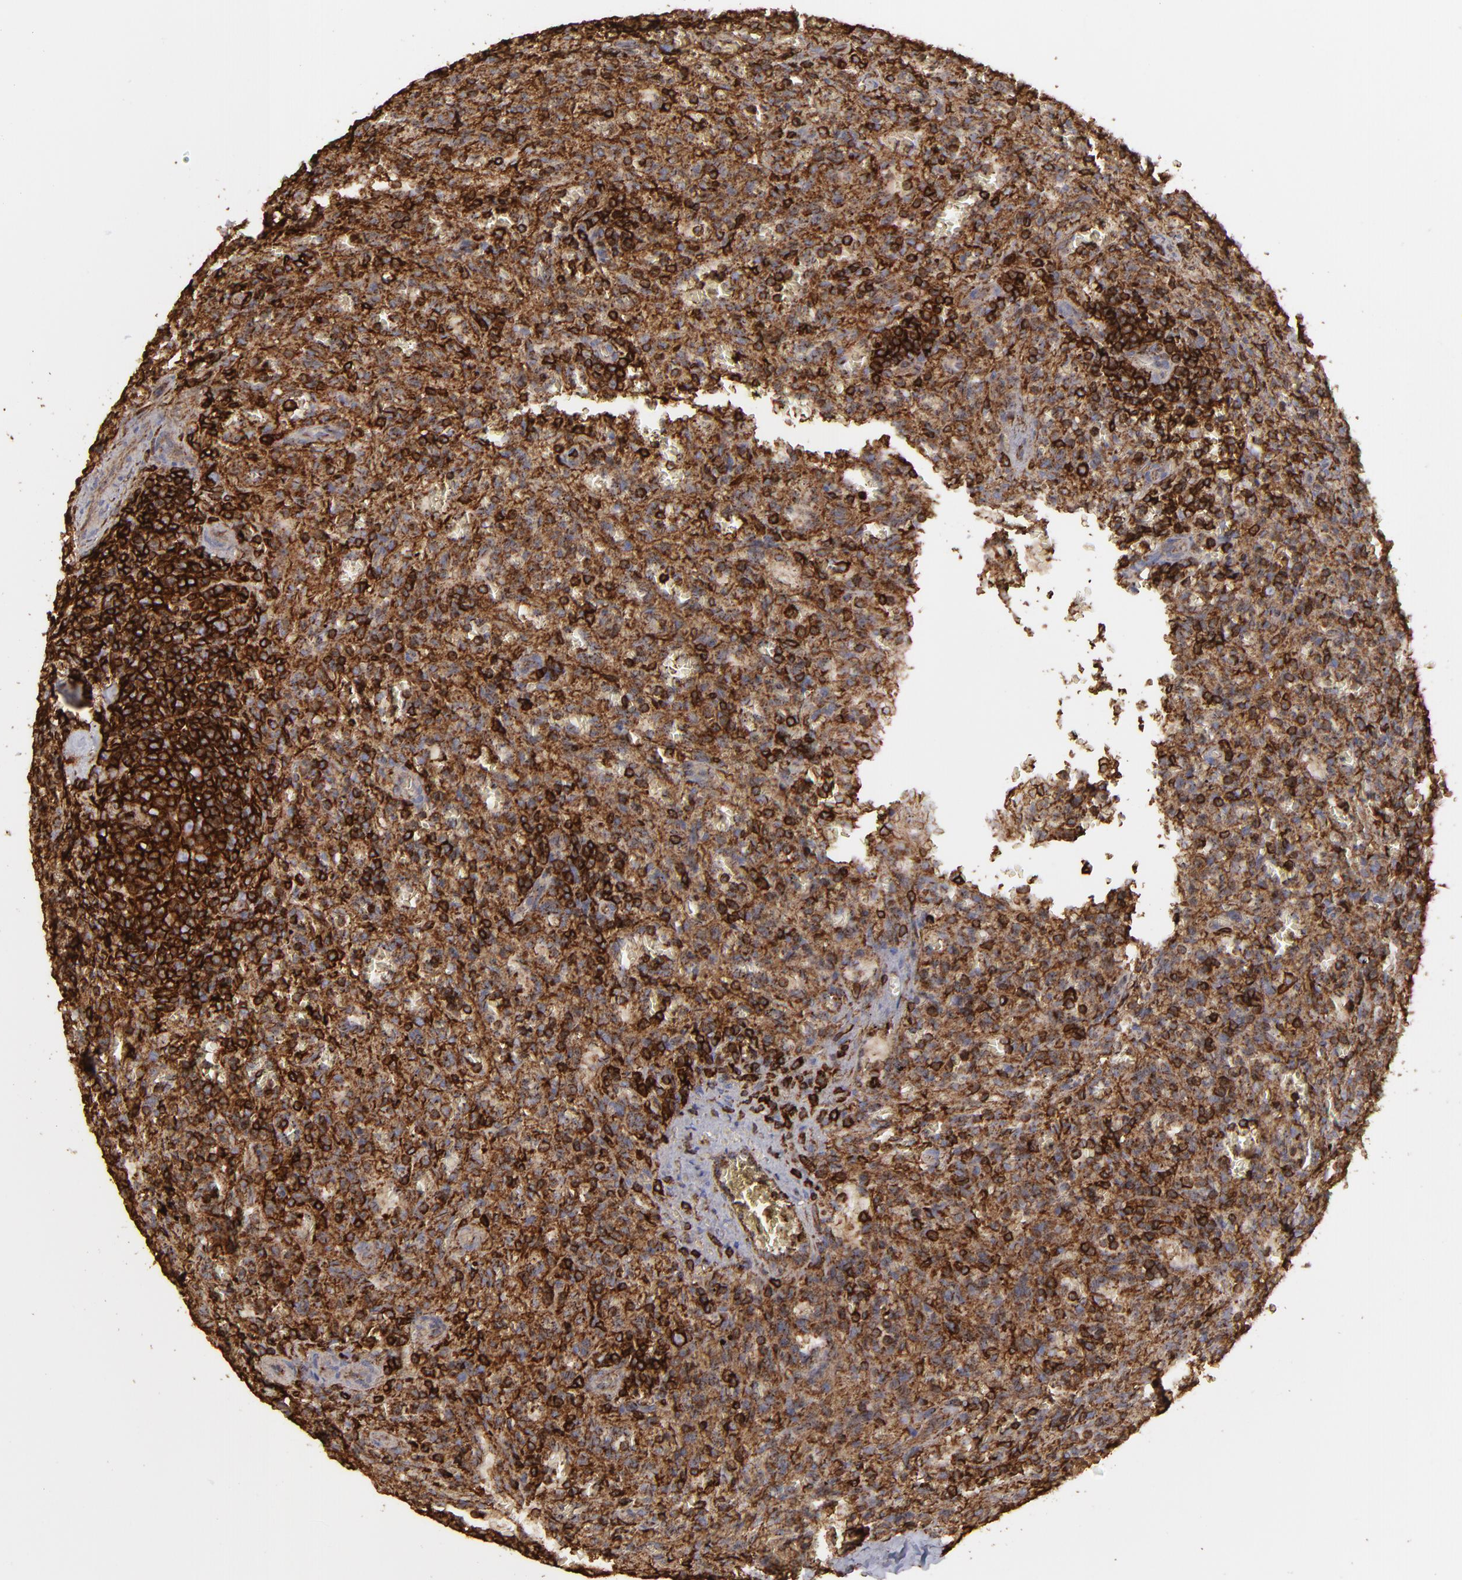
{"staining": {"intensity": "strong", "quantity": ">75%", "location": "cytoplasmic/membranous"}, "tissue": "lymphoma", "cell_type": "Tumor cells", "image_type": "cancer", "snomed": [{"axis": "morphology", "description": "Malignant lymphoma, non-Hodgkin's type, Low grade"}, {"axis": "topography", "description": "Spleen"}], "caption": "Low-grade malignant lymphoma, non-Hodgkin's type was stained to show a protein in brown. There is high levels of strong cytoplasmic/membranous staining in approximately >75% of tumor cells.", "gene": "ACTB", "patient": {"sex": "female", "age": 64}}